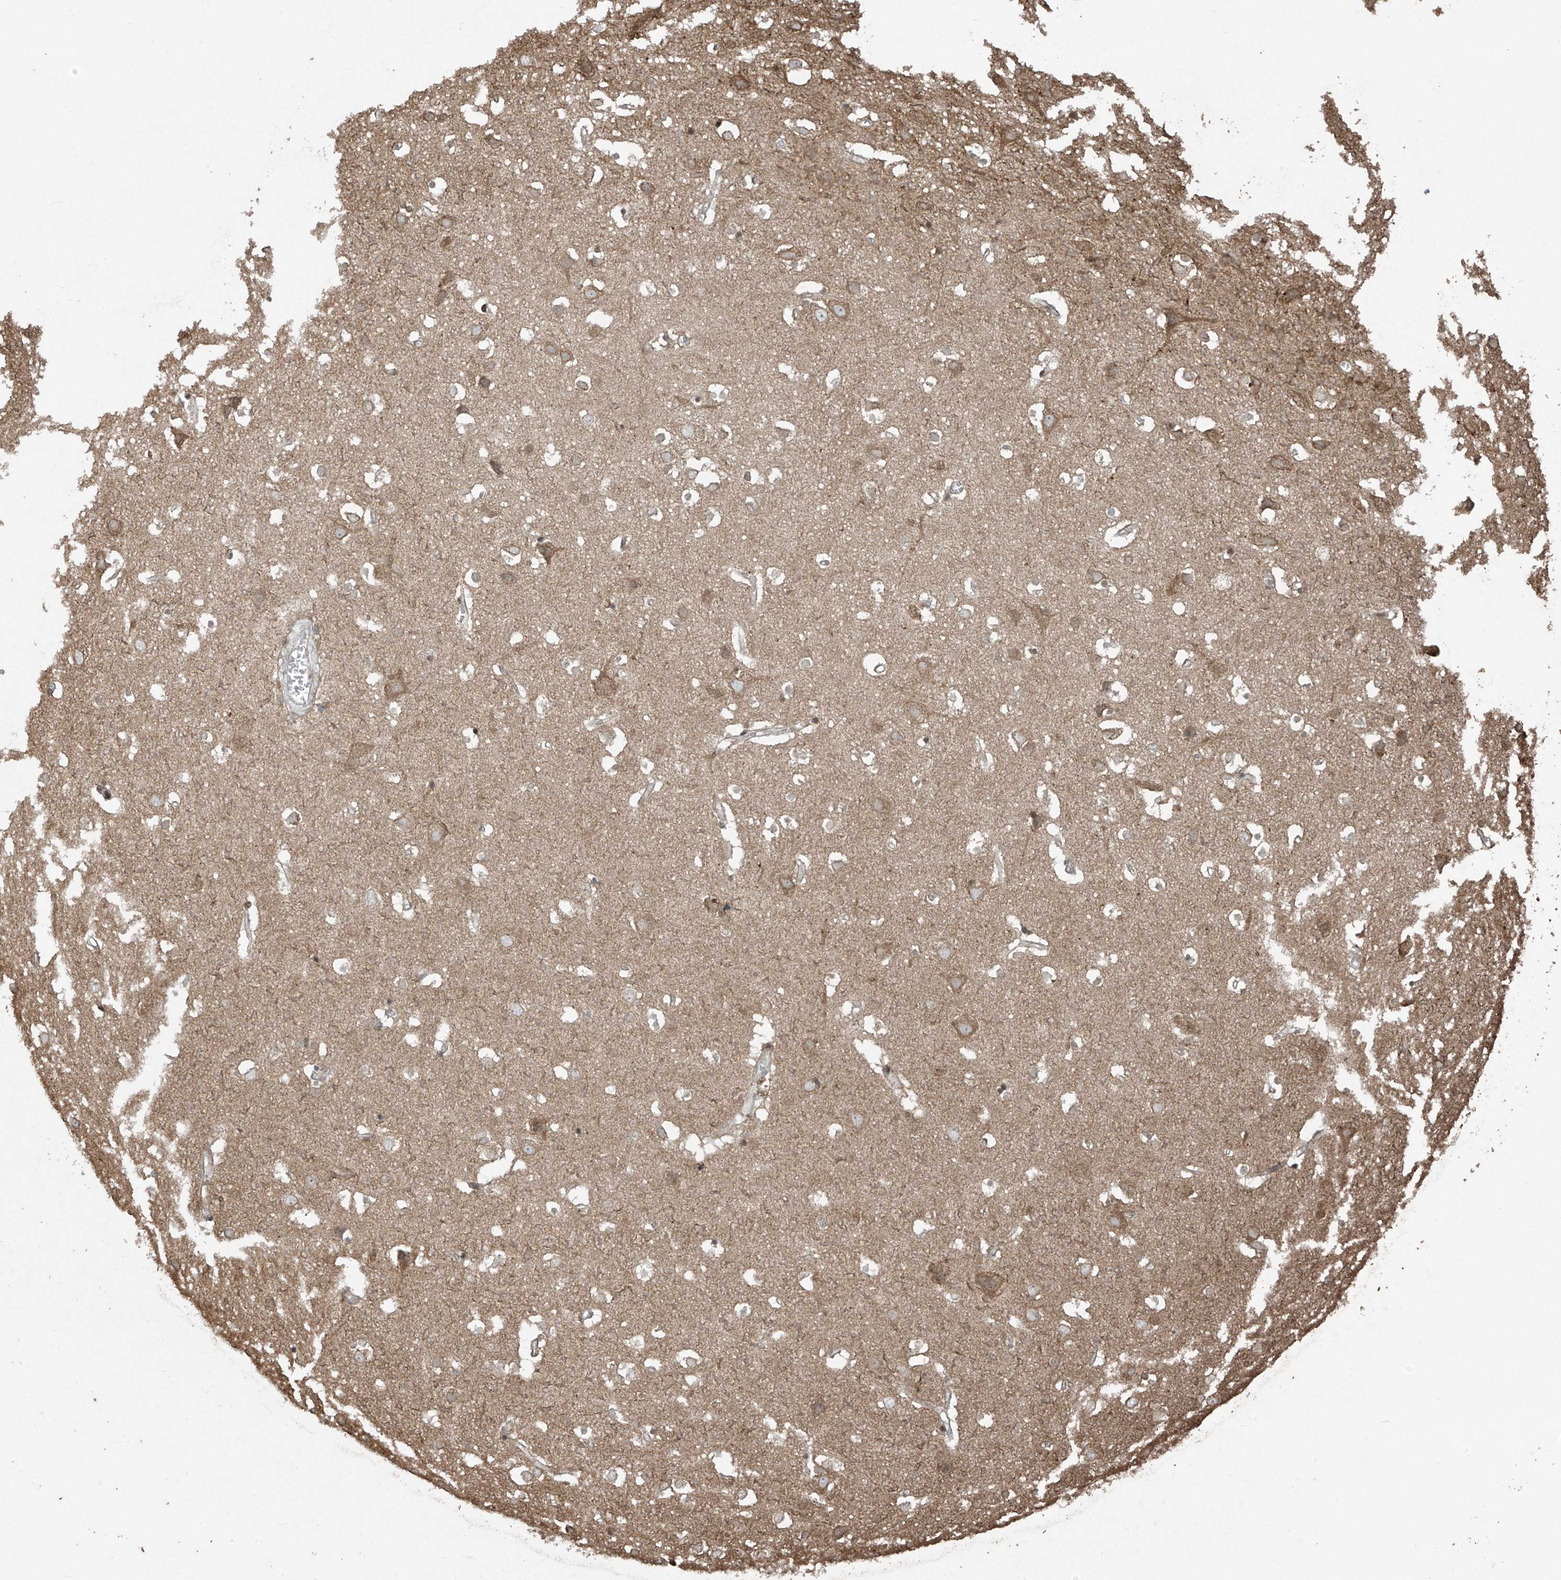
{"staining": {"intensity": "negative", "quantity": "none", "location": "none"}, "tissue": "cerebral cortex", "cell_type": "Endothelial cells", "image_type": "normal", "snomed": [{"axis": "morphology", "description": "Normal tissue, NOS"}, {"axis": "topography", "description": "Cerebral cortex"}], "caption": "DAB immunohistochemical staining of normal cerebral cortex exhibits no significant expression in endothelial cells.", "gene": "TTC22", "patient": {"sex": "male", "age": 54}}